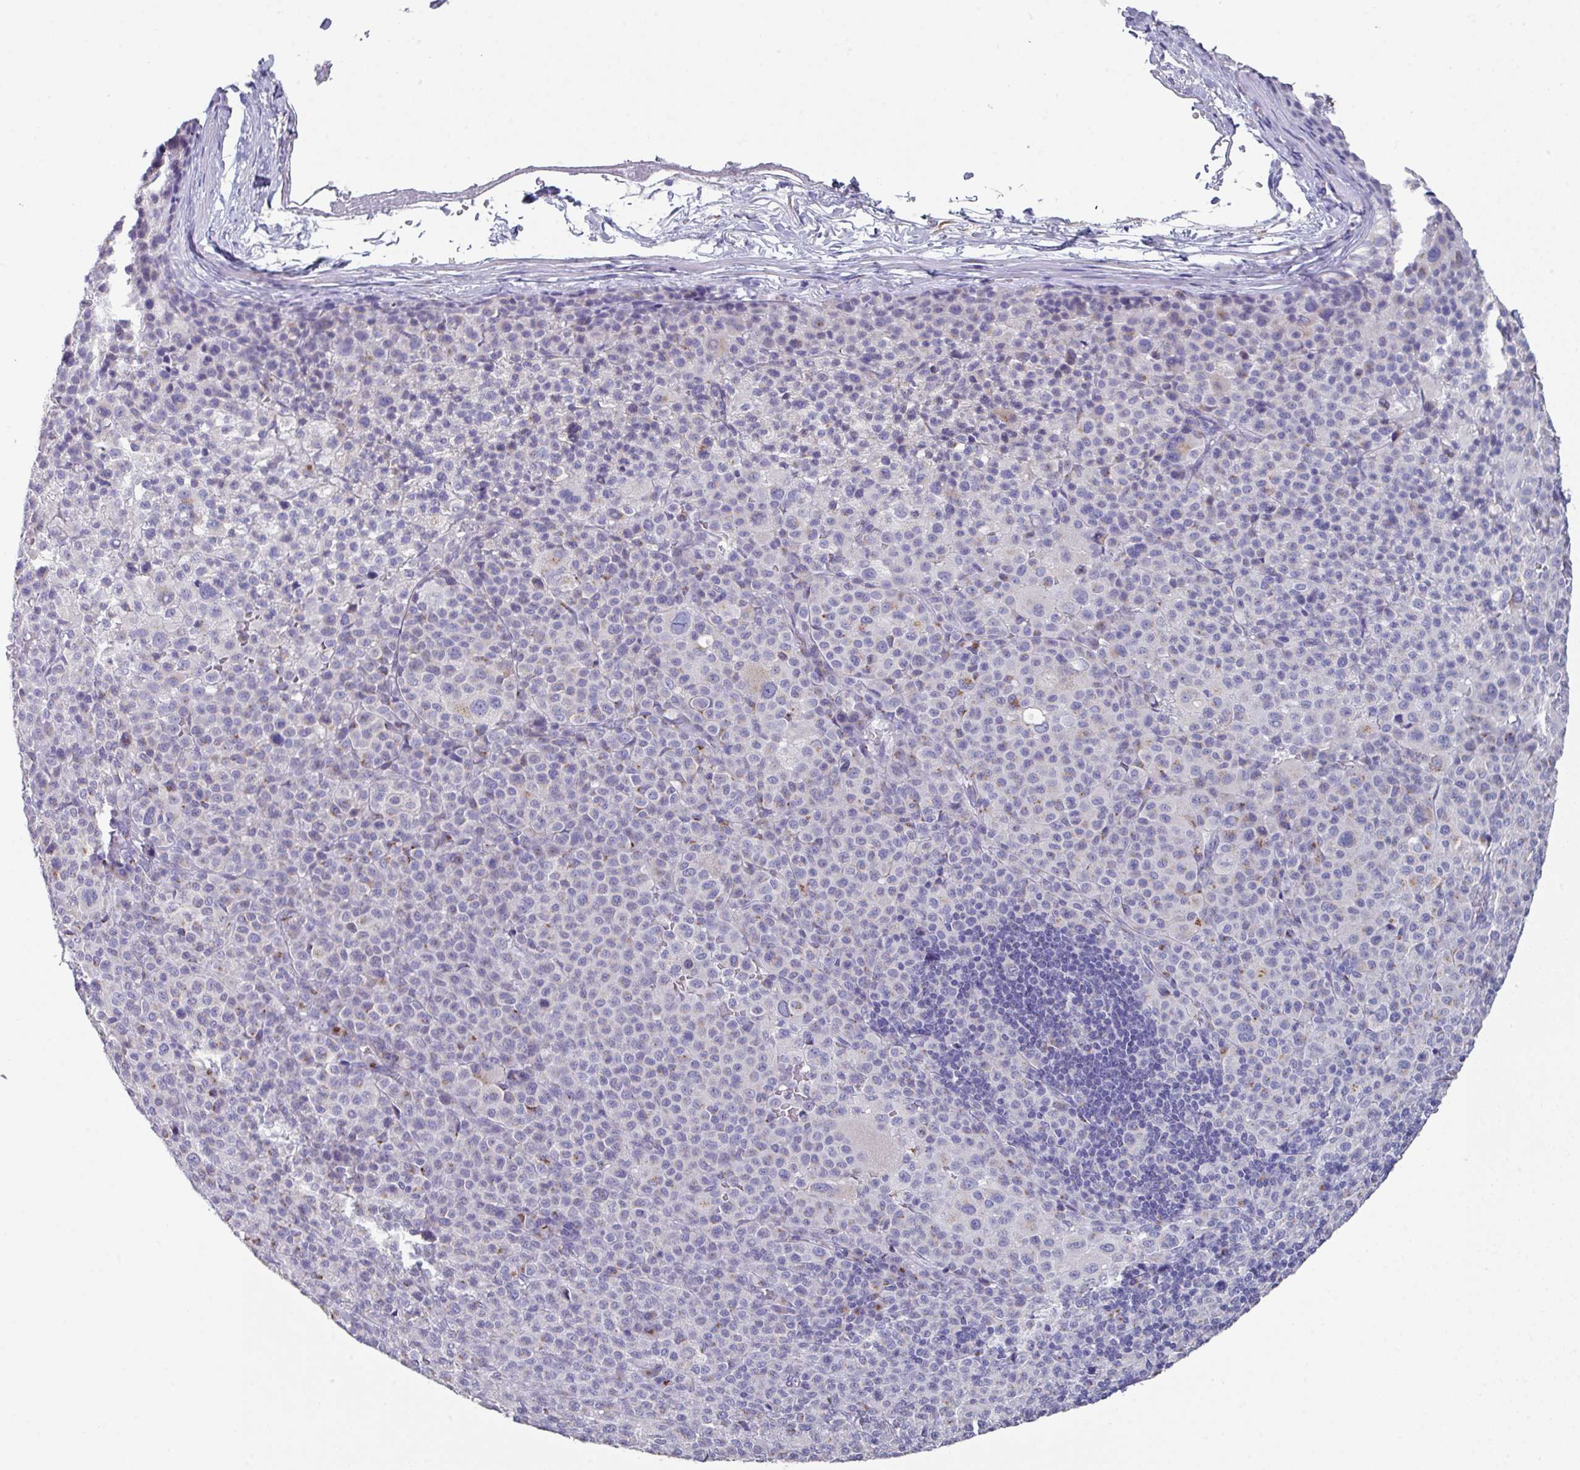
{"staining": {"intensity": "moderate", "quantity": "<25%", "location": "cytoplasmic/membranous"}, "tissue": "melanoma", "cell_type": "Tumor cells", "image_type": "cancer", "snomed": [{"axis": "morphology", "description": "Malignant melanoma, Metastatic site"}, {"axis": "topography", "description": "Skin"}], "caption": "Protein staining shows moderate cytoplasmic/membranous positivity in approximately <25% of tumor cells in malignant melanoma (metastatic site).", "gene": "VKORC1L1", "patient": {"sex": "female", "age": 74}}